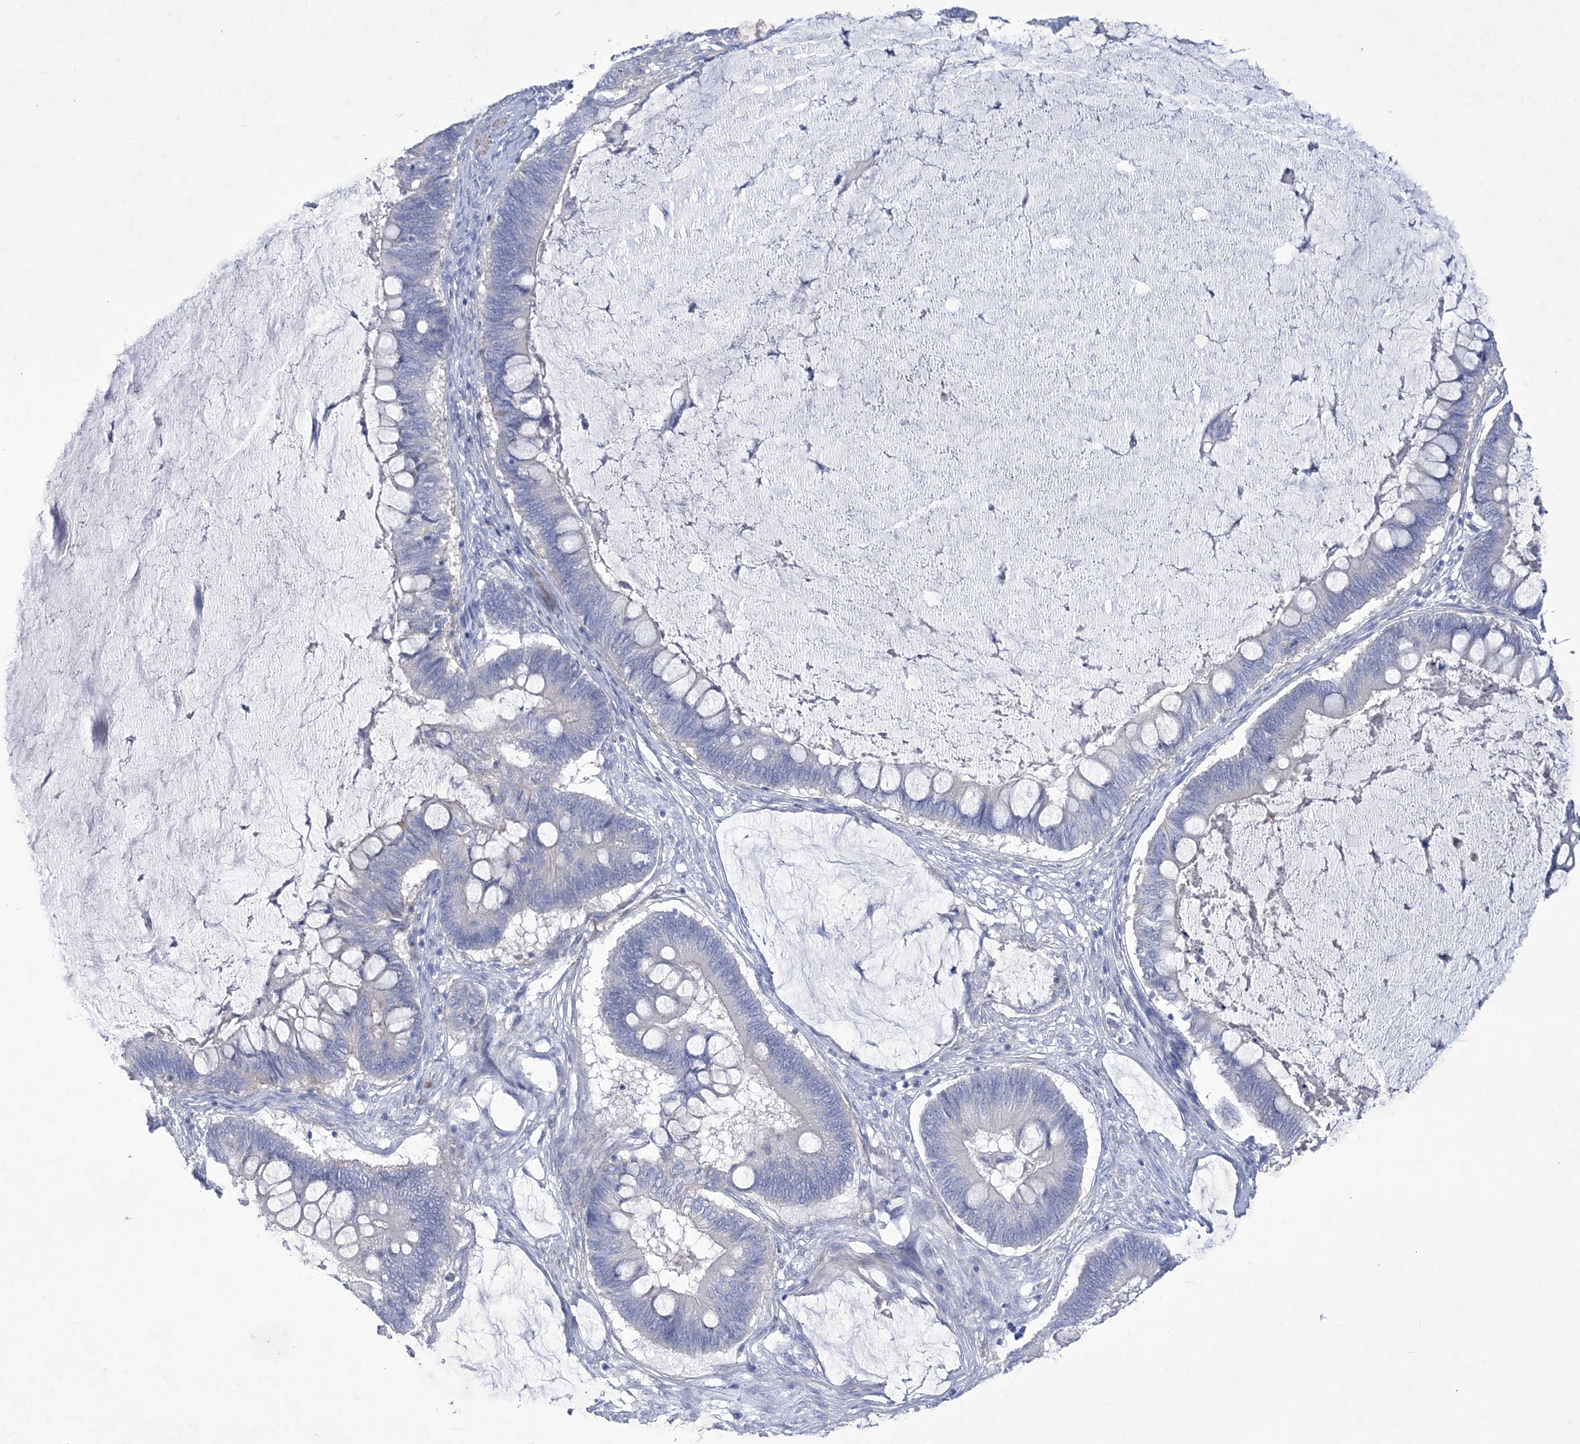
{"staining": {"intensity": "negative", "quantity": "none", "location": "none"}, "tissue": "ovarian cancer", "cell_type": "Tumor cells", "image_type": "cancer", "snomed": [{"axis": "morphology", "description": "Cystadenocarcinoma, mucinous, NOS"}, {"axis": "topography", "description": "Ovary"}], "caption": "Tumor cells show no significant expression in ovarian mucinous cystadenocarcinoma.", "gene": "WDR74", "patient": {"sex": "female", "age": 61}}